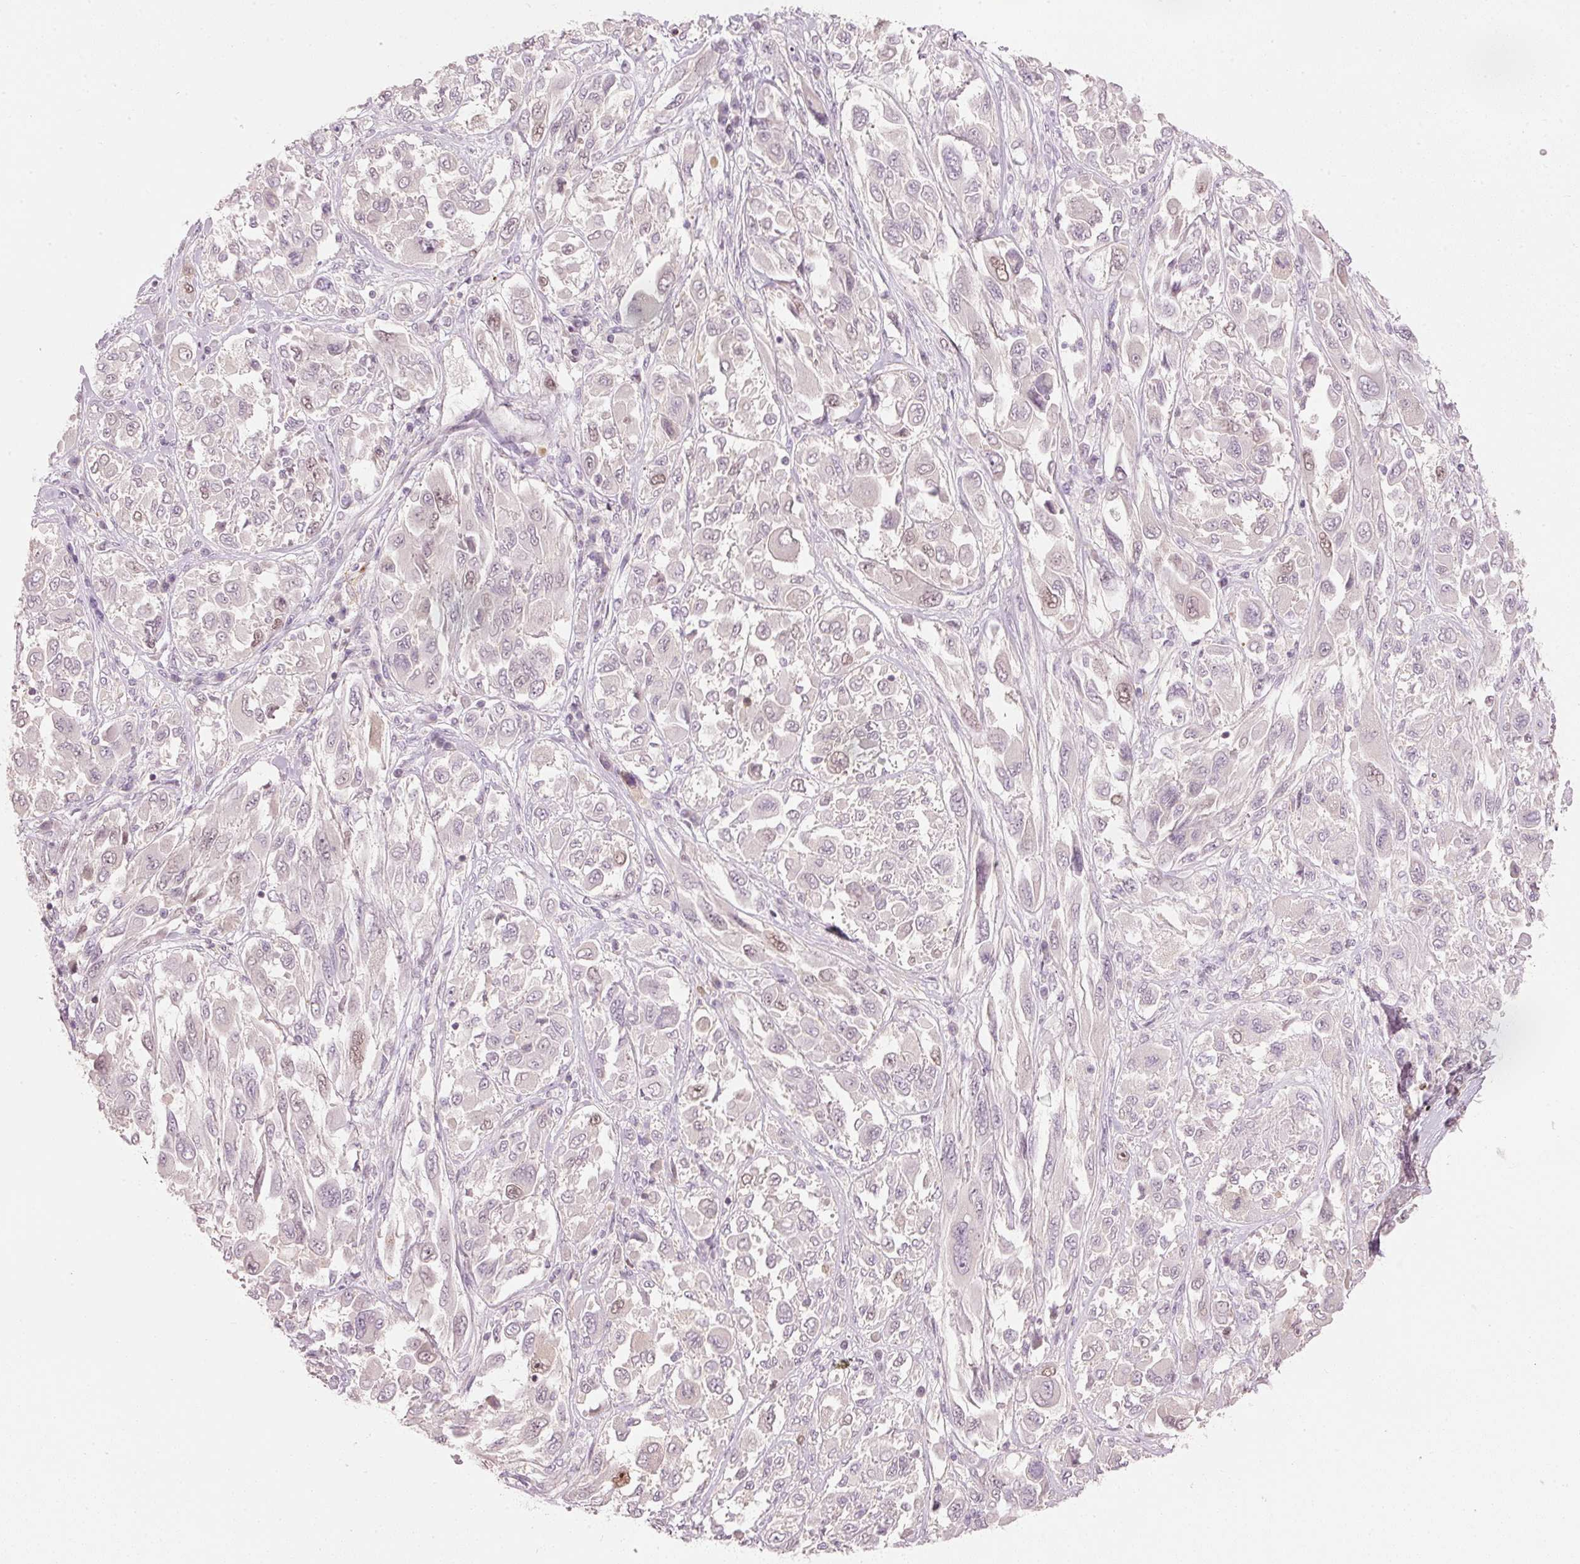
{"staining": {"intensity": "weak", "quantity": "<25%", "location": "nuclear"}, "tissue": "melanoma", "cell_type": "Tumor cells", "image_type": "cancer", "snomed": [{"axis": "morphology", "description": "Malignant melanoma, NOS"}, {"axis": "topography", "description": "Skin"}], "caption": "Immunohistochemistry micrograph of neoplastic tissue: malignant melanoma stained with DAB shows no significant protein expression in tumor cells.", "gene": "TREX2", "patient": {"sex": "female", "age": 91}}